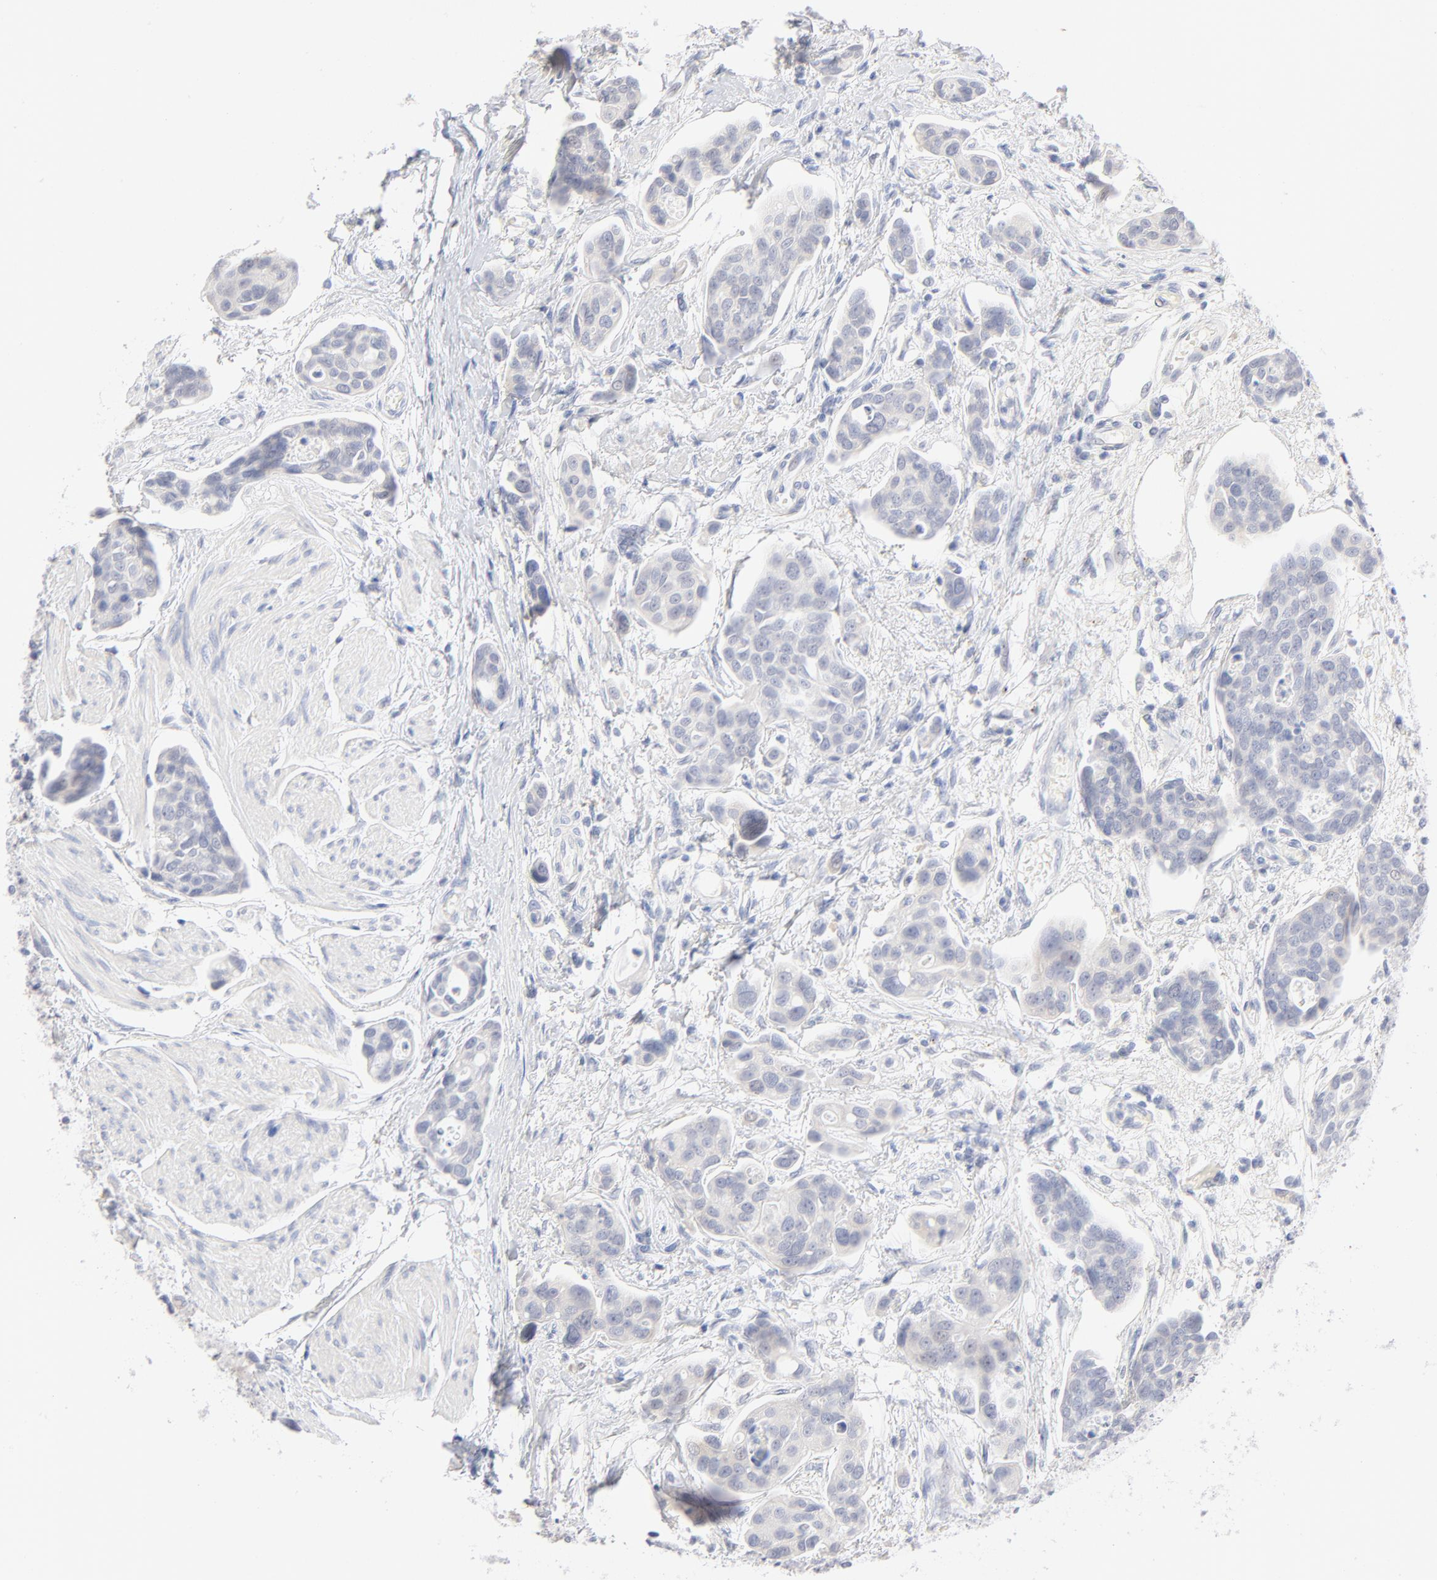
{"staining": {"intensity": "negative", "quantity": "none", "location": "none"}, "tissue": "urothelial cancer", "cell_type": "Tumor cells", "image_type": "cancer", "snomed": [{"axis": "morphology", "description": "Urothelial carcinoma, High grade"}, {"axis": "topography", "description": "Urinary bladder"}], "caption": "There is no significant staining in tumor cells of urothelial cancer.", "gene": "ONECUT1", "patient": {"sex": "male", "age": 78}}